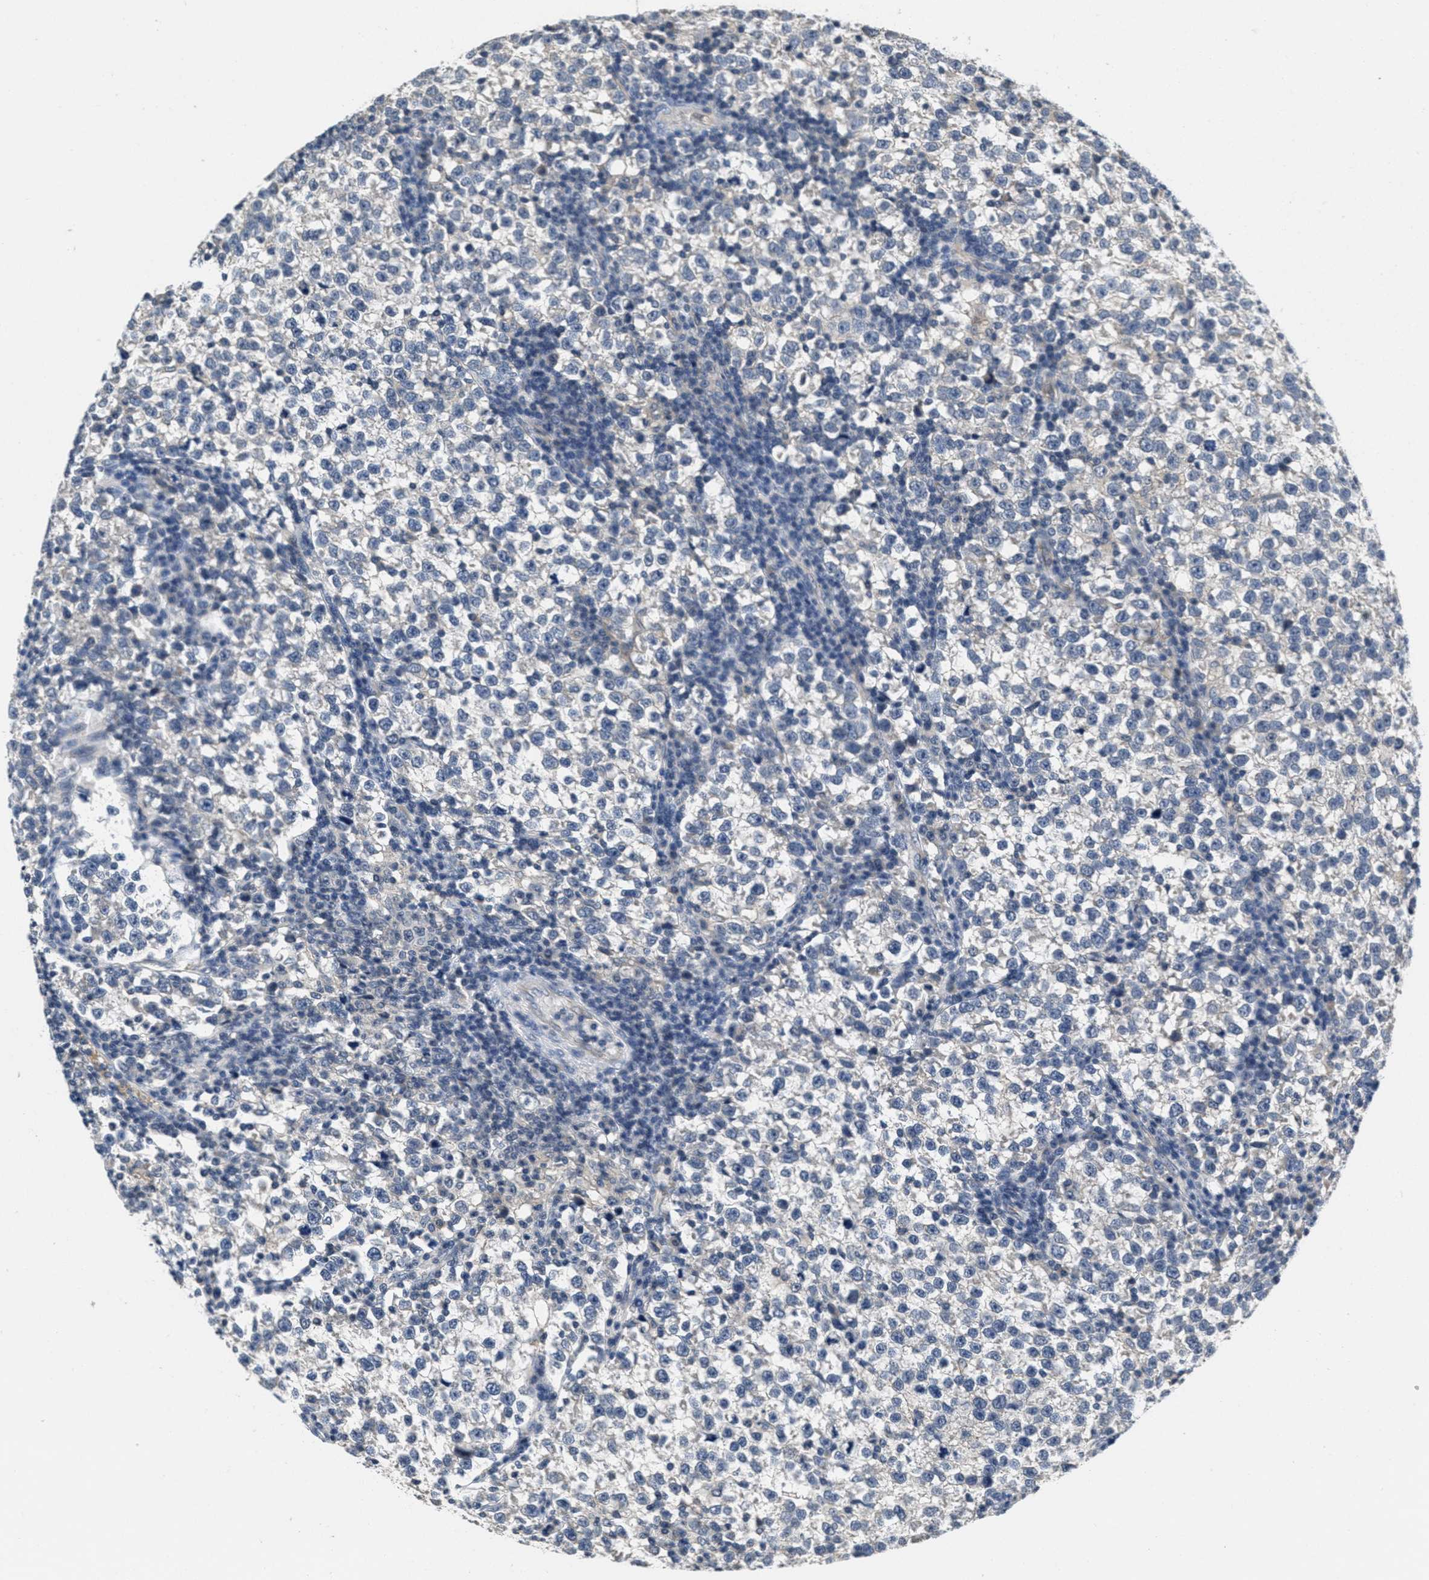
{"staining": {"intensity": "negative", "quantity": "none", "location": "none"}, "tissue": "testis cancer", "cell_type": "Tumor cells", "image_type": "cancer", "snomed": [{"axis": "morphology", "description": "Normal tissue, NOS"}, {"axis": "morphology", "description": "Seminoma, NOS"}, {"axis": "topography", "description": "Testis"}], "caption": "IHC image of neoplastic tissue: human testis cancer (seminoma) stained with DAB (3,3'-diaminobenzidine) displays no significant protein expression in tumor cells.", "gene": "ANGPT1", "patient": {"sex": "male", "age": 43}}